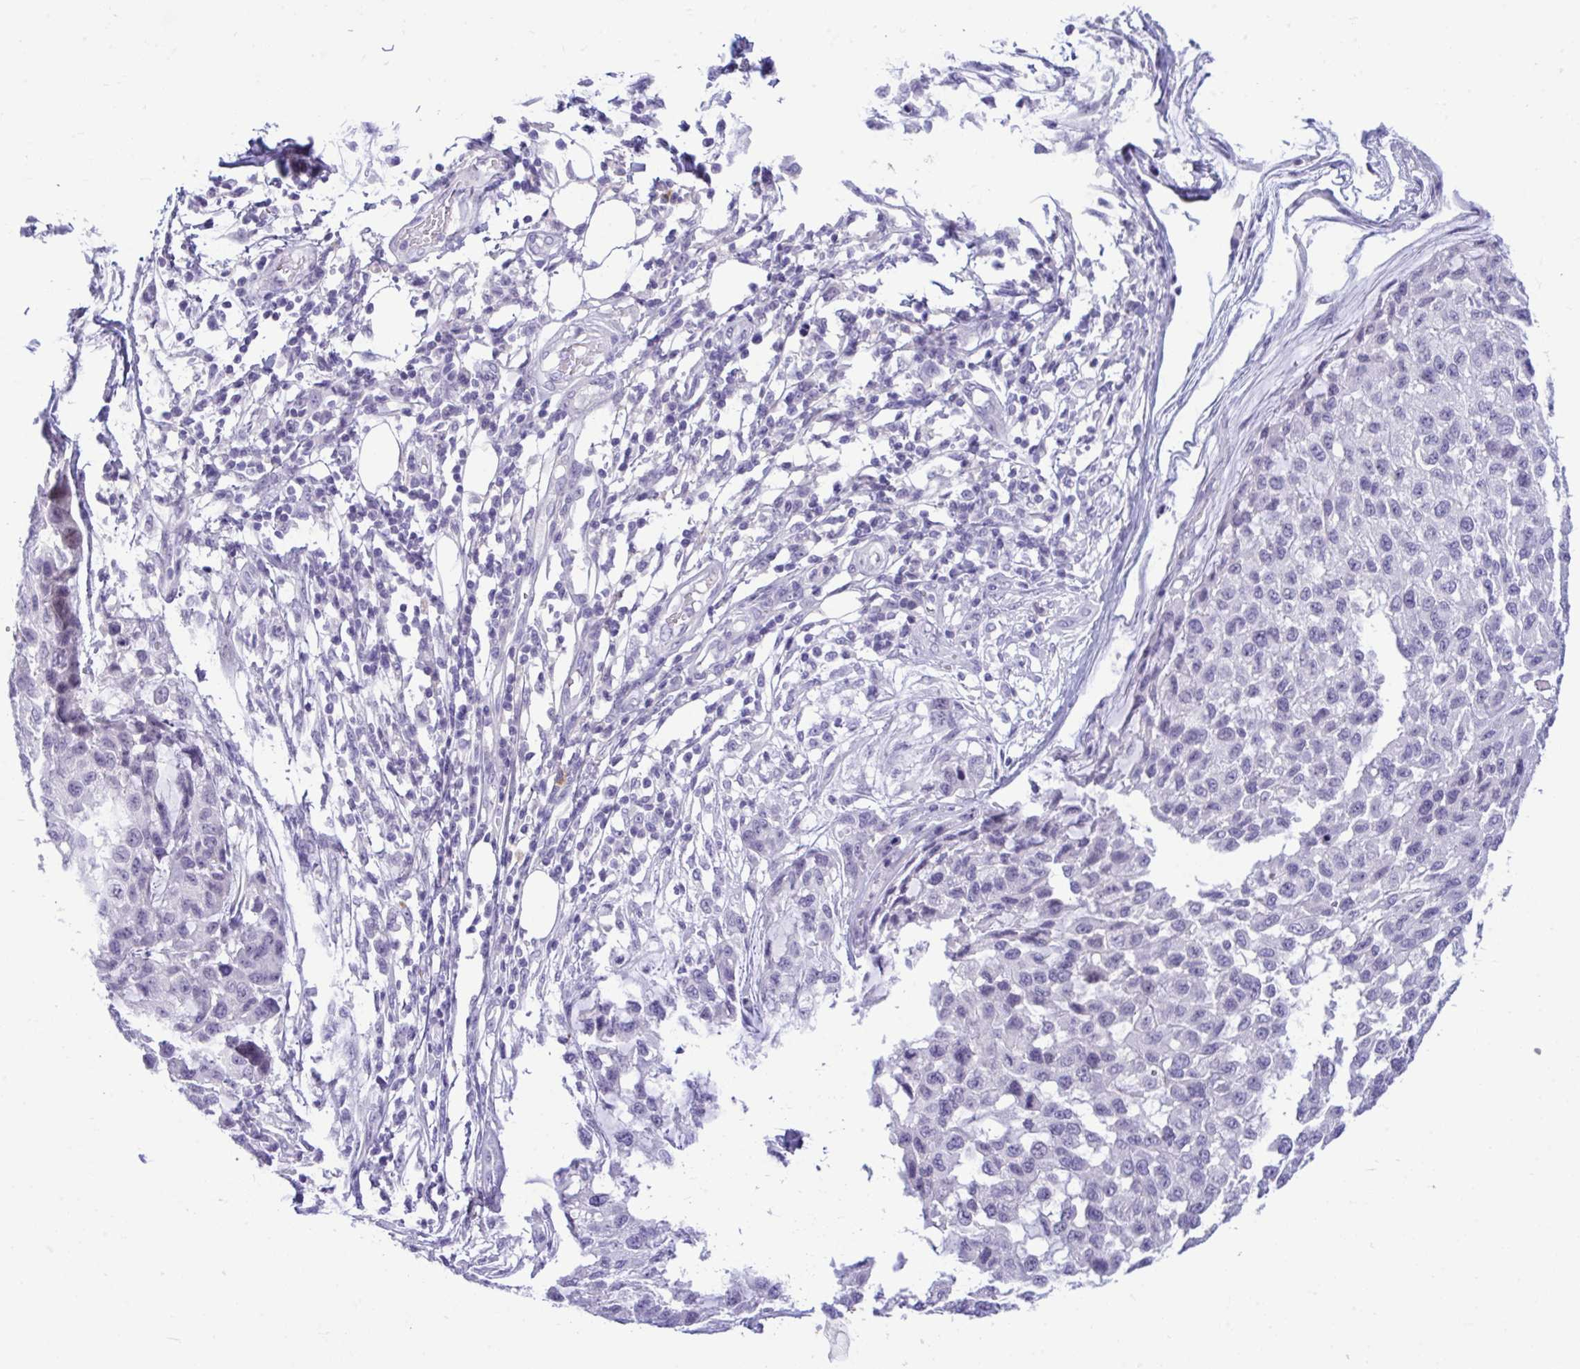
{"staining": {"intensity": "negative", "quantity": "none", "location": "none"}, "tissue": "melanoma", "cell_type": "Tumor cells", "image_type": "cancer", "snomed": [{"axis": "morphology", "description": "Malignant melanoma, NOS"}, {"axis": "topography", "description": "Skin"}], "caption": "Tumor cells show no significant expression in melanoma.", "gene": "PIGZ", "patient": {"sex": "male", "age": 62}}